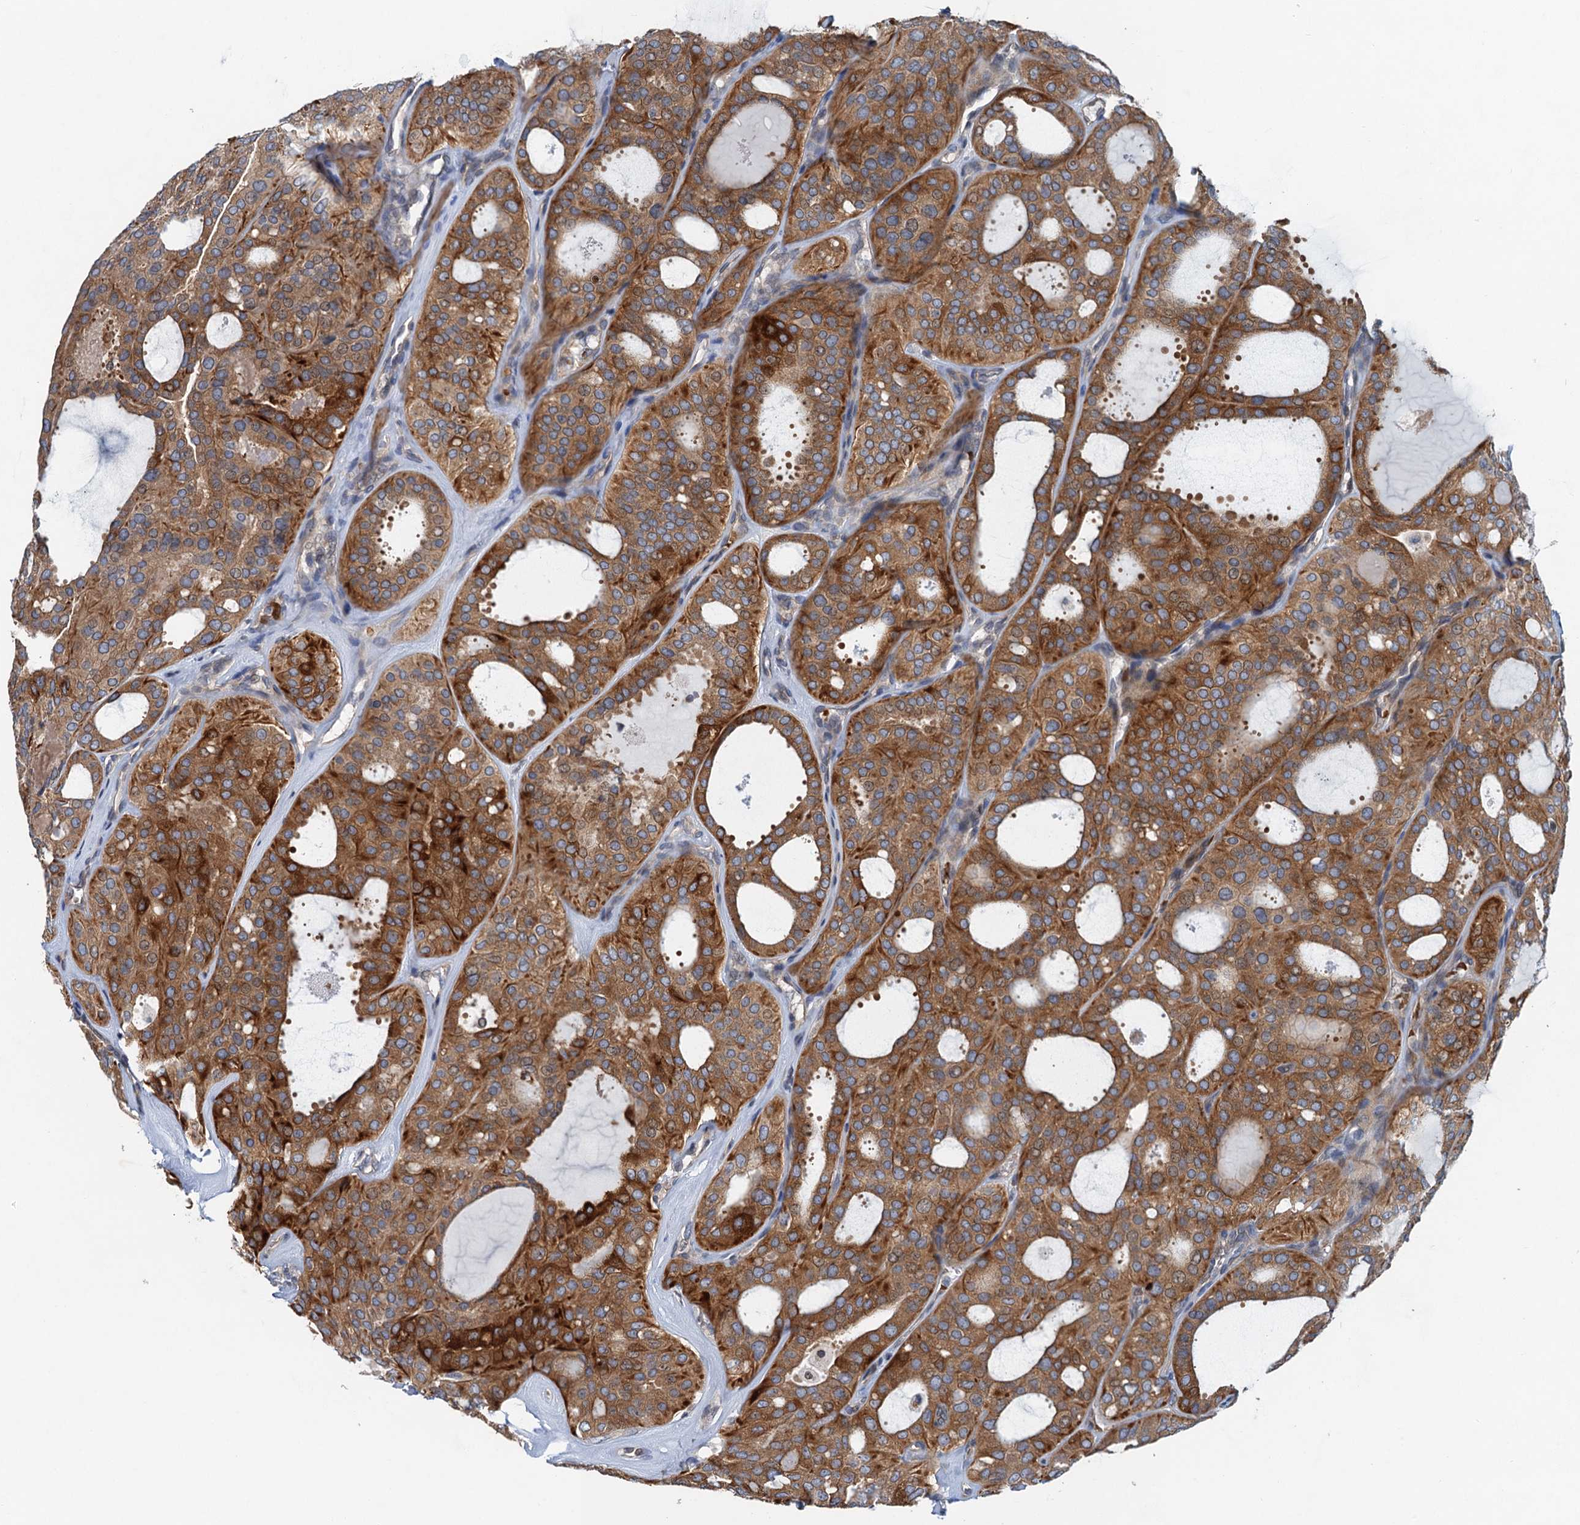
{"staining": {"intensity": "strong", "quantity": ">75%", "location": "cytoplasmic/membranous"}, "tissue": "thyroid cancer", "cell_type": "Tumor cells", "image_type": "cancer", "snomed": [{"axis": "morphology", "description": "Follicular adenoma carcinoma, NOS"}, {"axis": "topography", "description": "Thyroid gland"}], "caption": "DAB (3,3'-diaminobenzidine) immunohistochemical staining of thyroid cancer (follicular adenoma carcinoma) exhibits strong cytoplasmic/membranous protein positivity in approximately >75% of tumor cells.", "gene": "NBEA", "patient": {"sex": "male", "age": 75}}